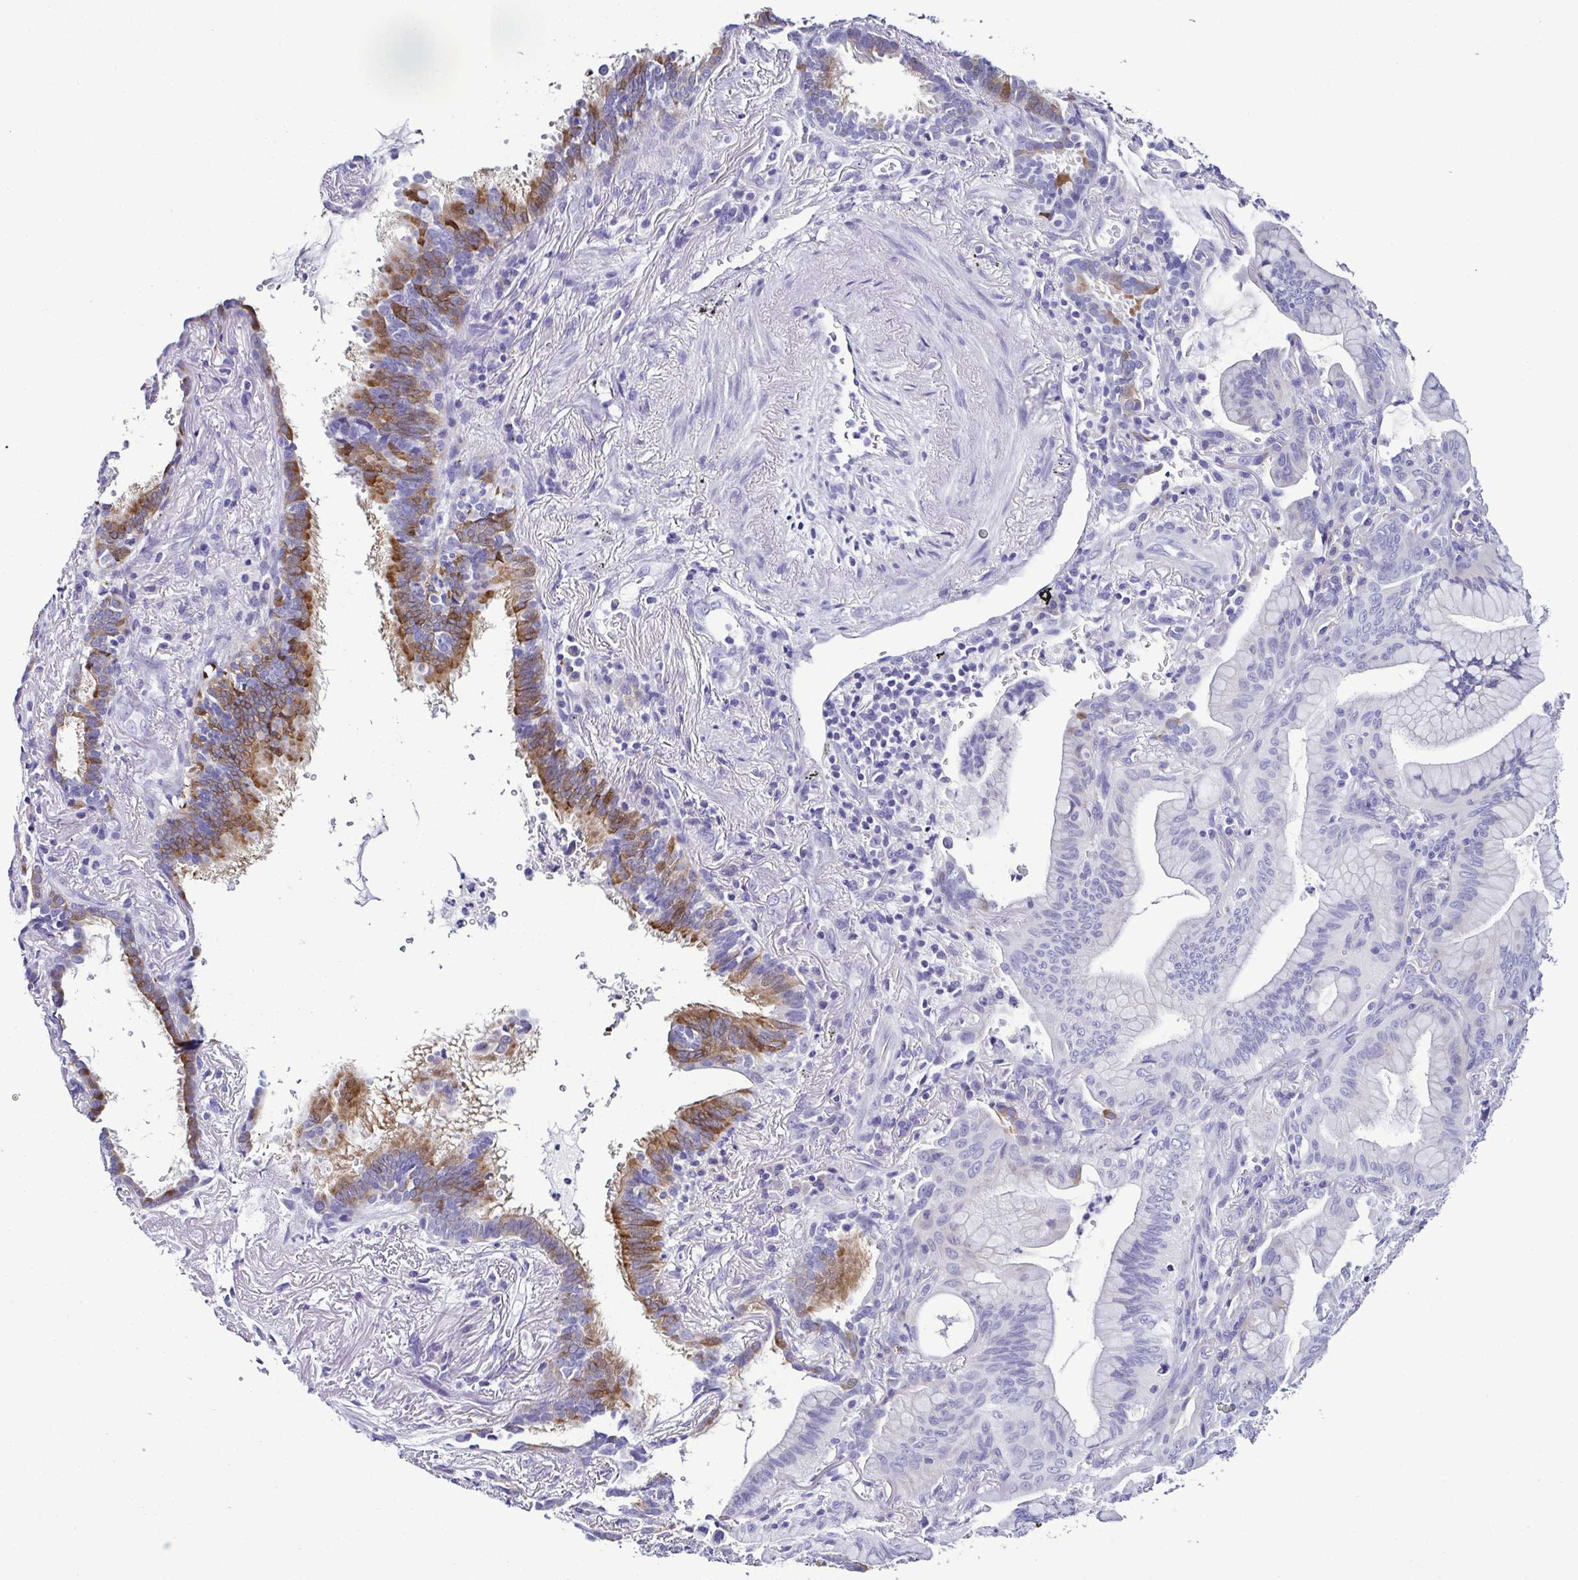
{"staining": {"intensity": "negative", "quantity": "none", "location": "none"}, "tissue": "lung cancer", "cell_type": "Tumor cells", "image_type": "cancer", "snomed": [{"axis": "morphology", "description": "Adenocarcinoma, NOS"}, {"axis": "topography", "description": "Lung"}], "caption": "An immunohistochemistry (IHC) photomicrograph of lung adenocarcinoma is shown. There is no staining in tumor cells of lung adenocarcinoma.", "gene": "SRL", "patient": {"sex": "male", "age": 77}}